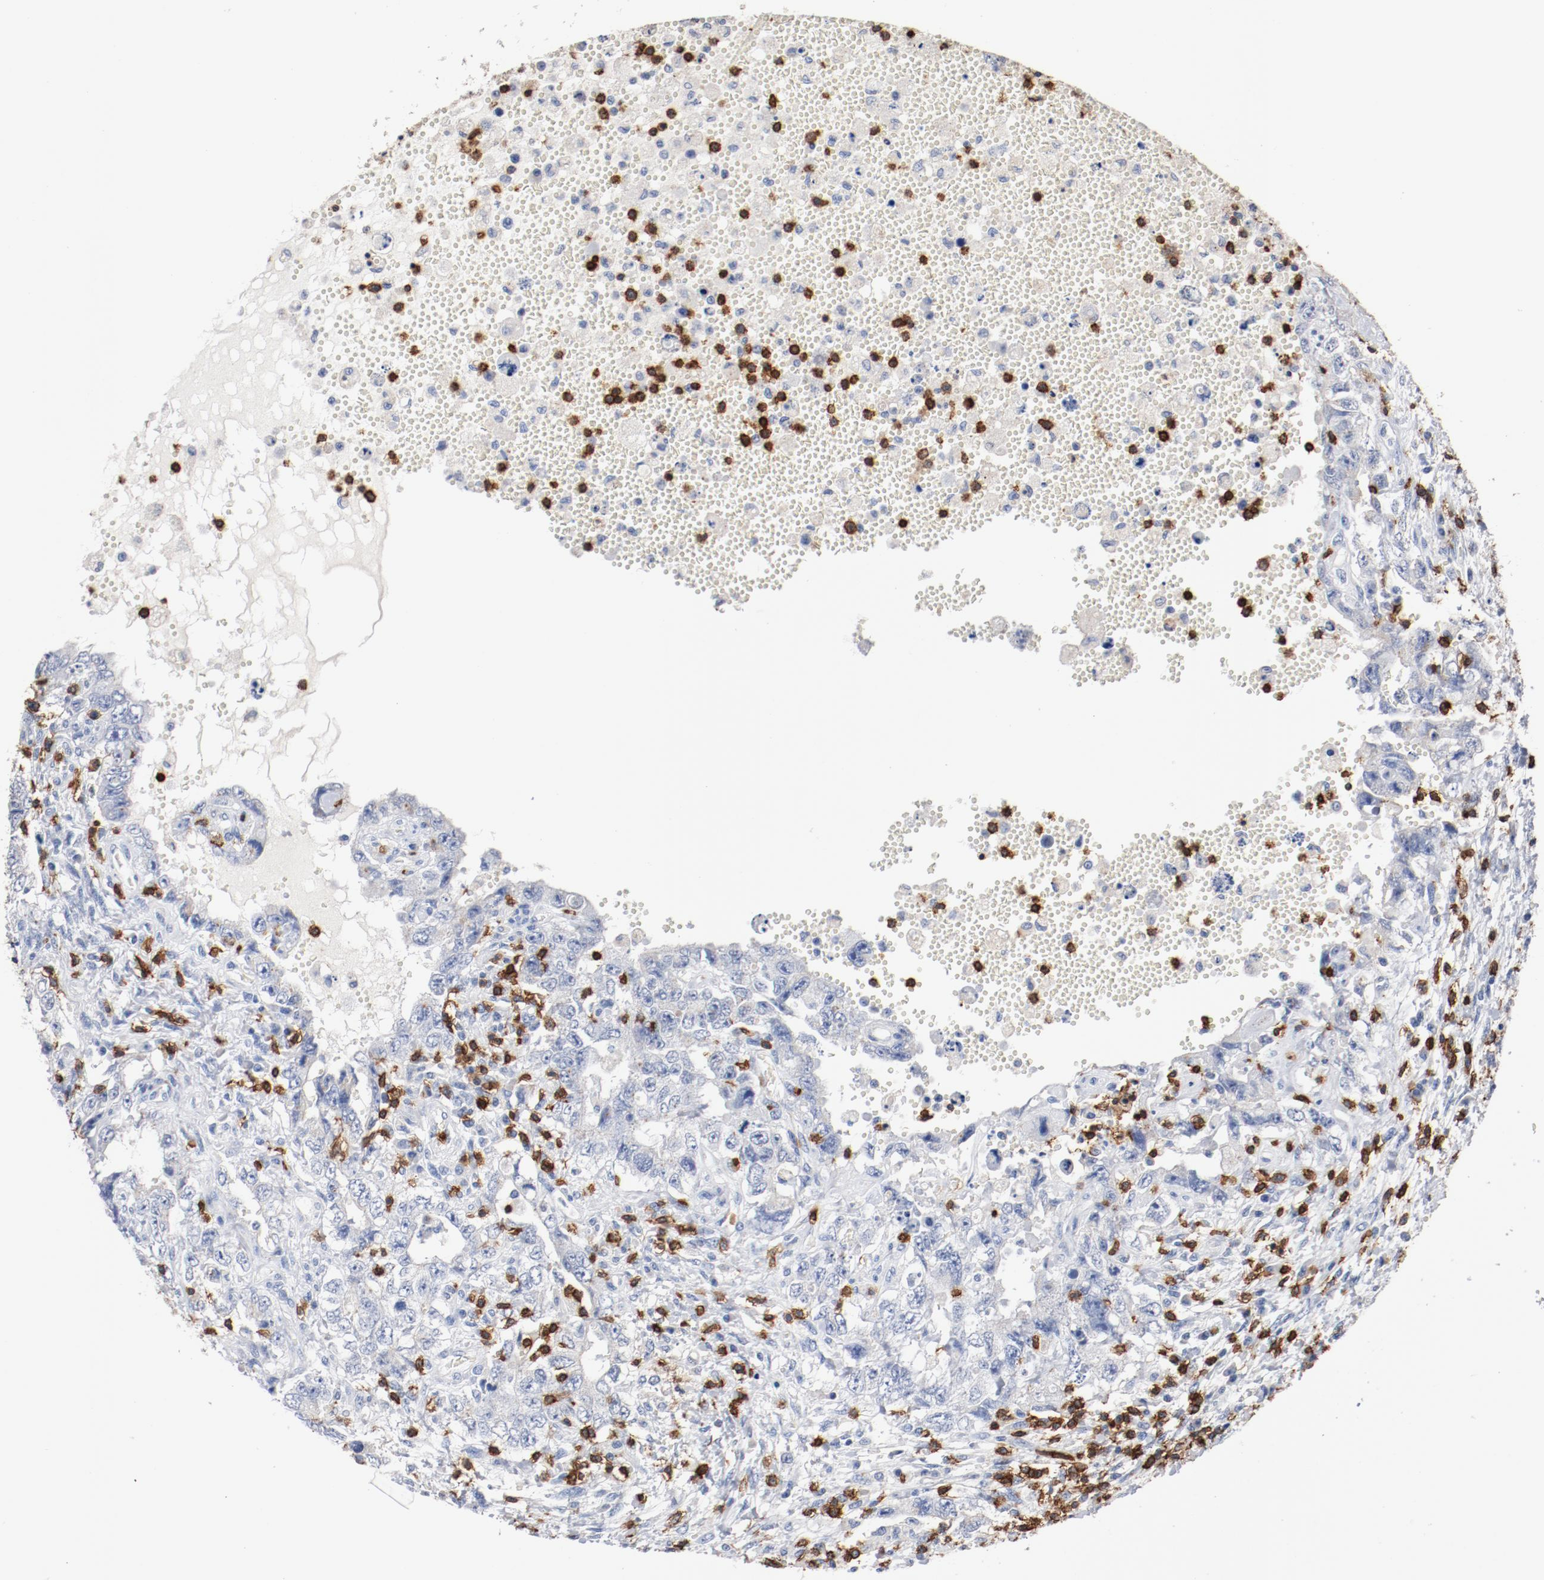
{"staining": {"intensity": "negative", "quantity": "none", "location": "none"}, "tissue": "testis cancer", "cell_type": "Tumor cells", "image_type": "cancer", "snomed": [{"axis": "morphology", "description": "Carcinoma, Embryonal, NOS"}, {"axis": "topography", "description": "Testis"}], "caption": "There is no significant positivity in tumor cells of testis cancer.", "gene": "CD247", "patient": {"sex": "male", "age": 26}}